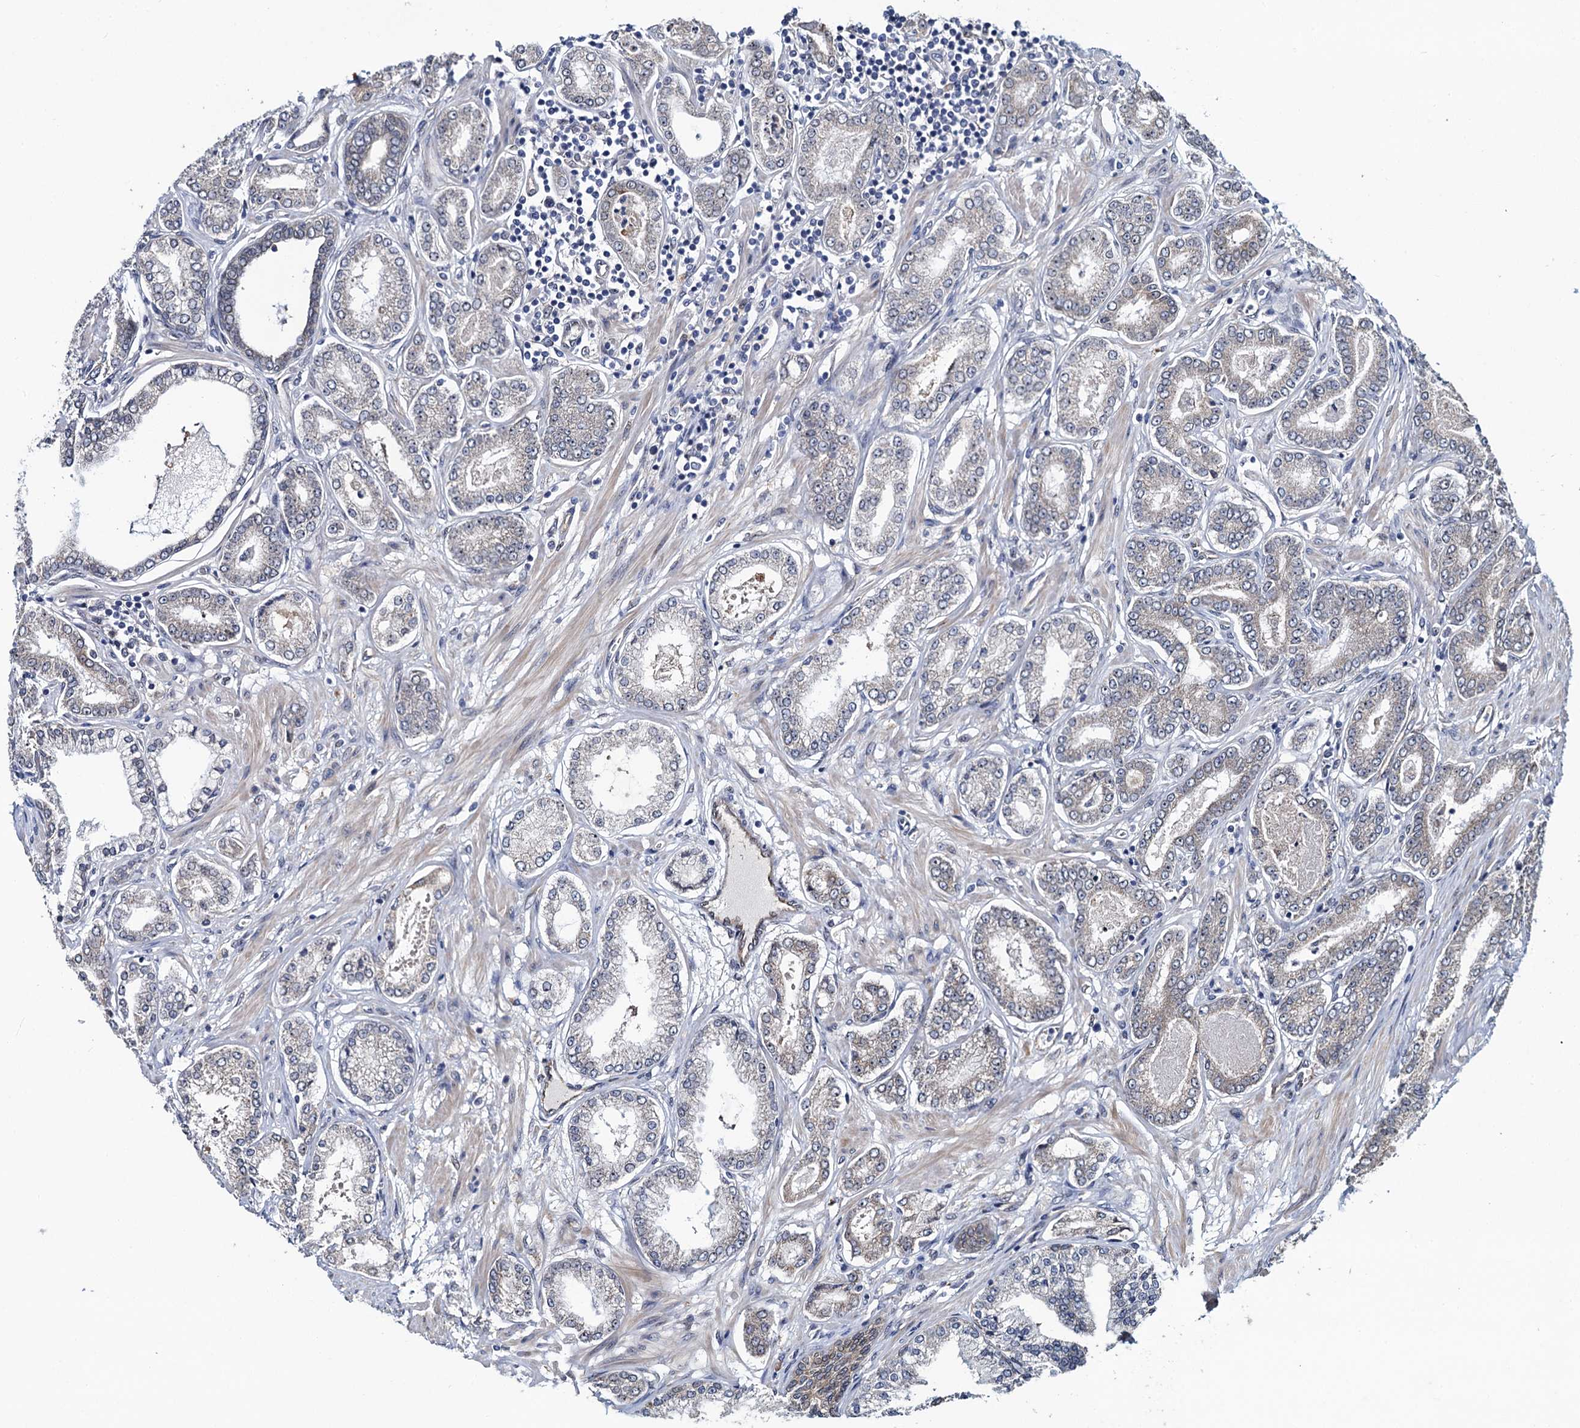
{"staining": {"intensity": "negative", "quantity": "none", "location": "none"}, "tissue": "prostate cancer", "cell_type": "Tumor cells", "image_type": "cancer", "snomed": [{"axis": "morphology", "description": "Adenocarcinoma, Low grade"}, {"axis": "topography", "description": "Prostate"}], "caption": "This is an IHC image of prostate adenocarcinoma (low-grade). There is no staining in tumor cells.", "gene": "EVX2", "patient": {"sex": "male", "age": 63}}